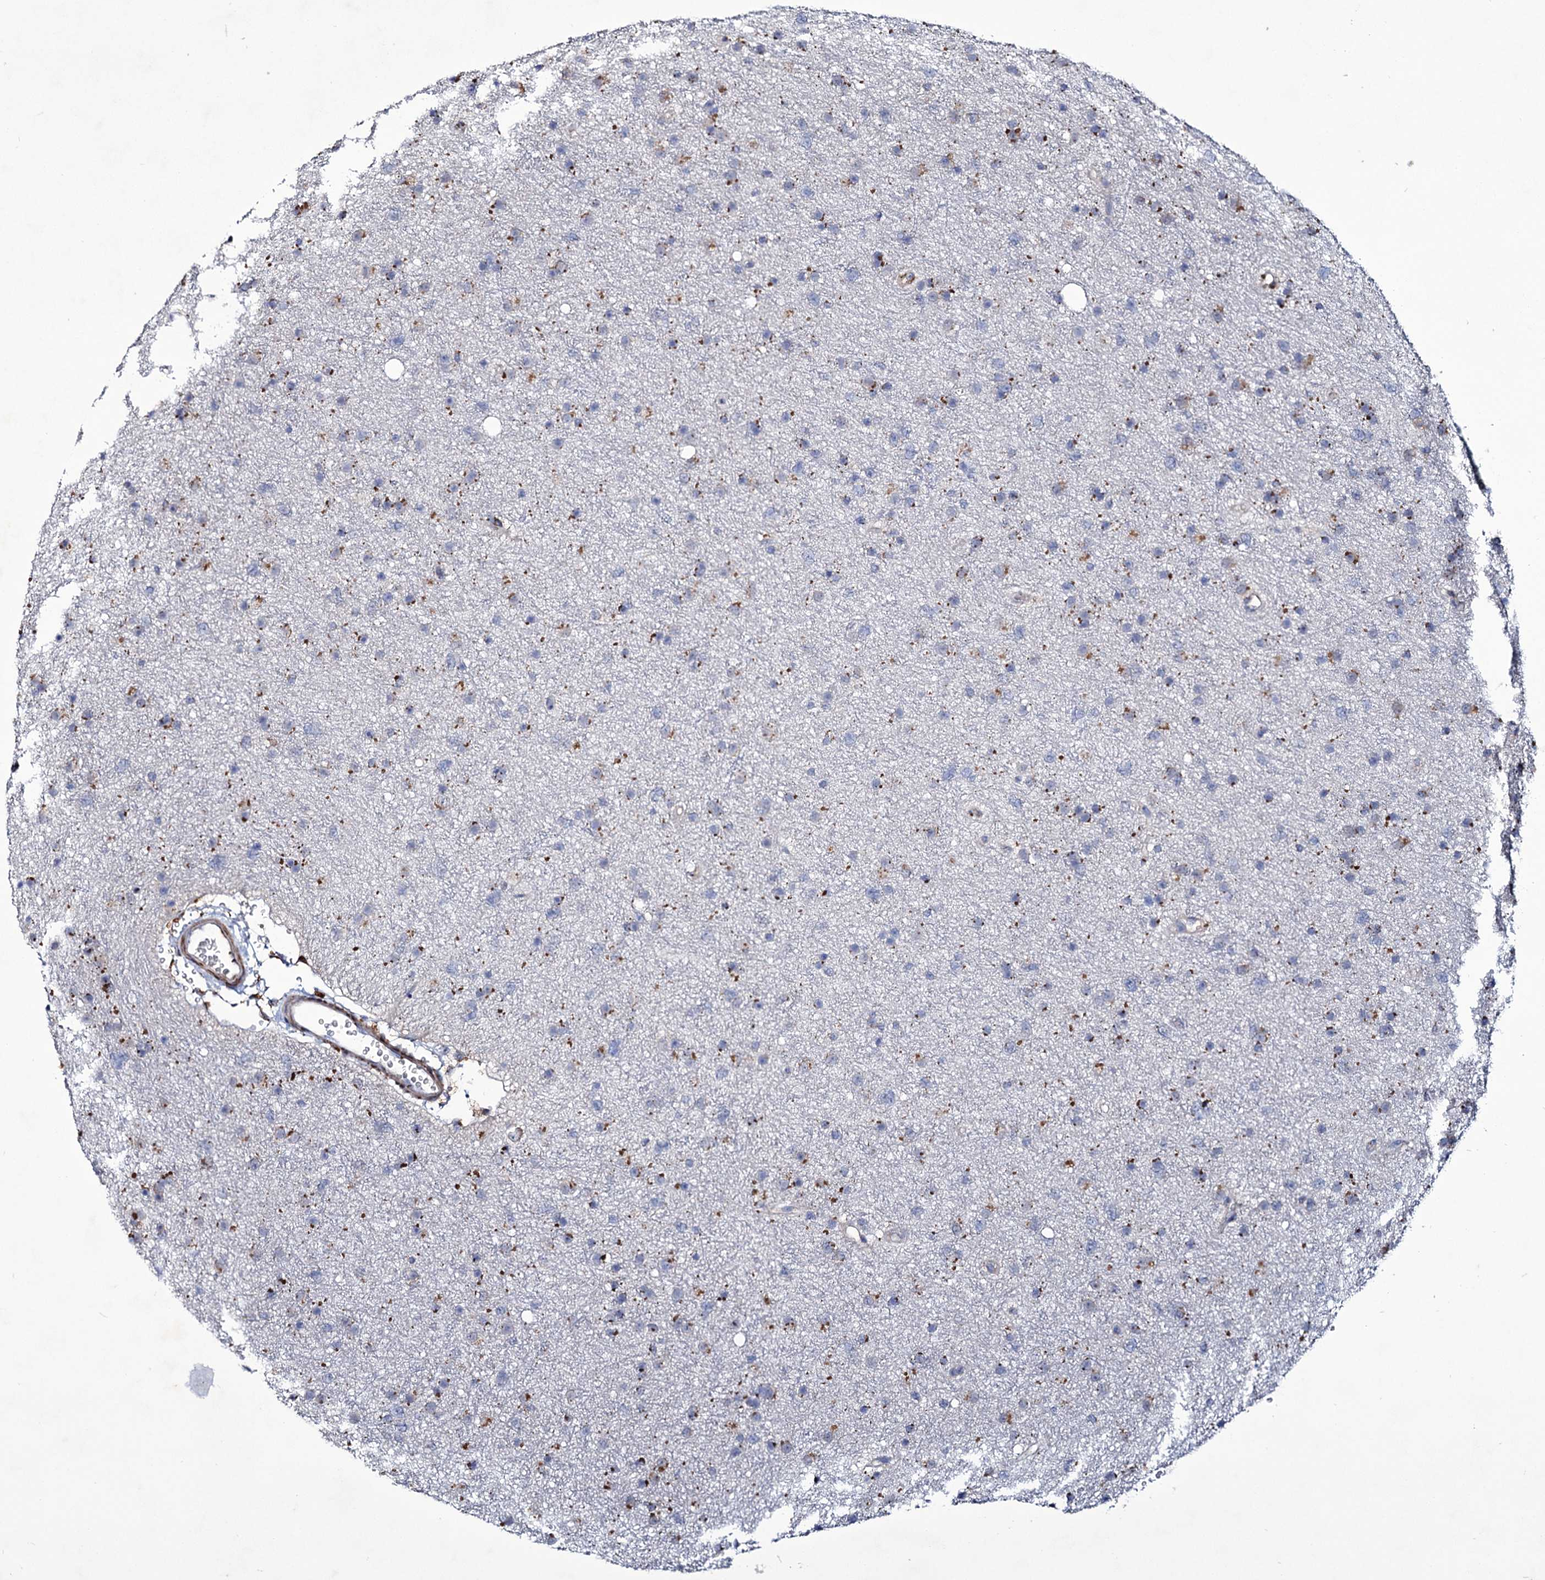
{"staining": {"intensity": "moderate", "quantity": "<25%", "location": "cytoplasmic/membranous"}, "tissue": "glioma", "cell_type": "Tumor cells", "image_type": "cancer", "snomed": [{"axis": "morphology", "description": "Glioma, malignant, Low grade"}, {"axis": "topography", "description": "Cerebral cortex"}], "caption": "Human malignant low-grade glioma stained for a protein (brown) reveals moderate cytoplasmic/membranous positive expression in approximately <25% of tumor cells.", "gene": "TUBGCP5", "patient": {"sex": "female", "age": 39}}